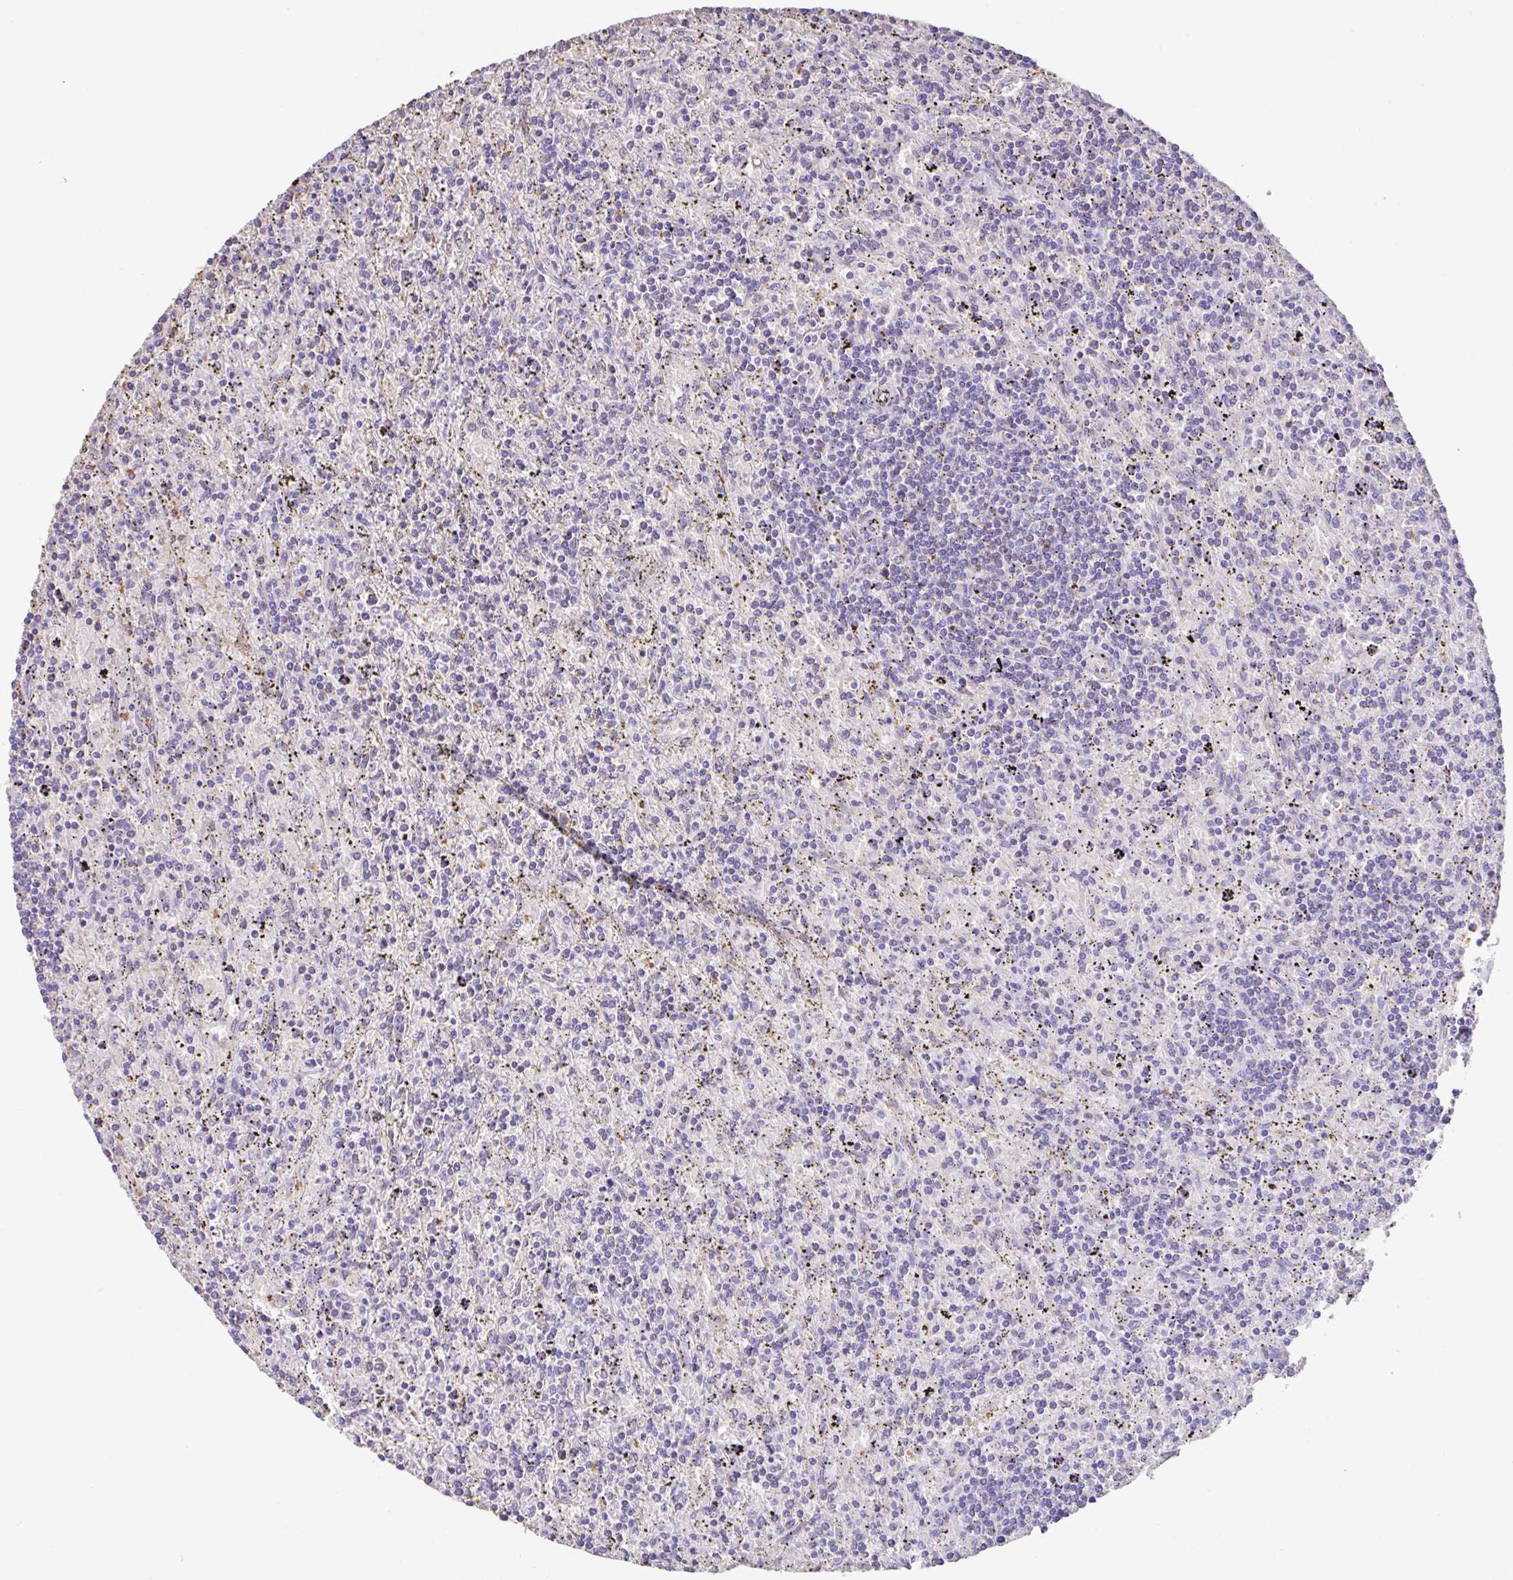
{"staining": {"intensity": "negative", "quantity": "none", "location": "none"}, "tissue": "lymphoma", "cell_type": "Tumor cells", "image_type": "cancer", "snomed": [{"axis": "morphology", "description": "Malignant lymphoma, non-Hodgkin's type, Low grade"}, {"axis": "topography", "description": "Spleen"}], "caption": "Lymphoma stained for a protein using immunohistochemistry exhibits no staining tumor cells.", "gene": "HOXC12", "patient": {"sex": "male", "age": 76}}